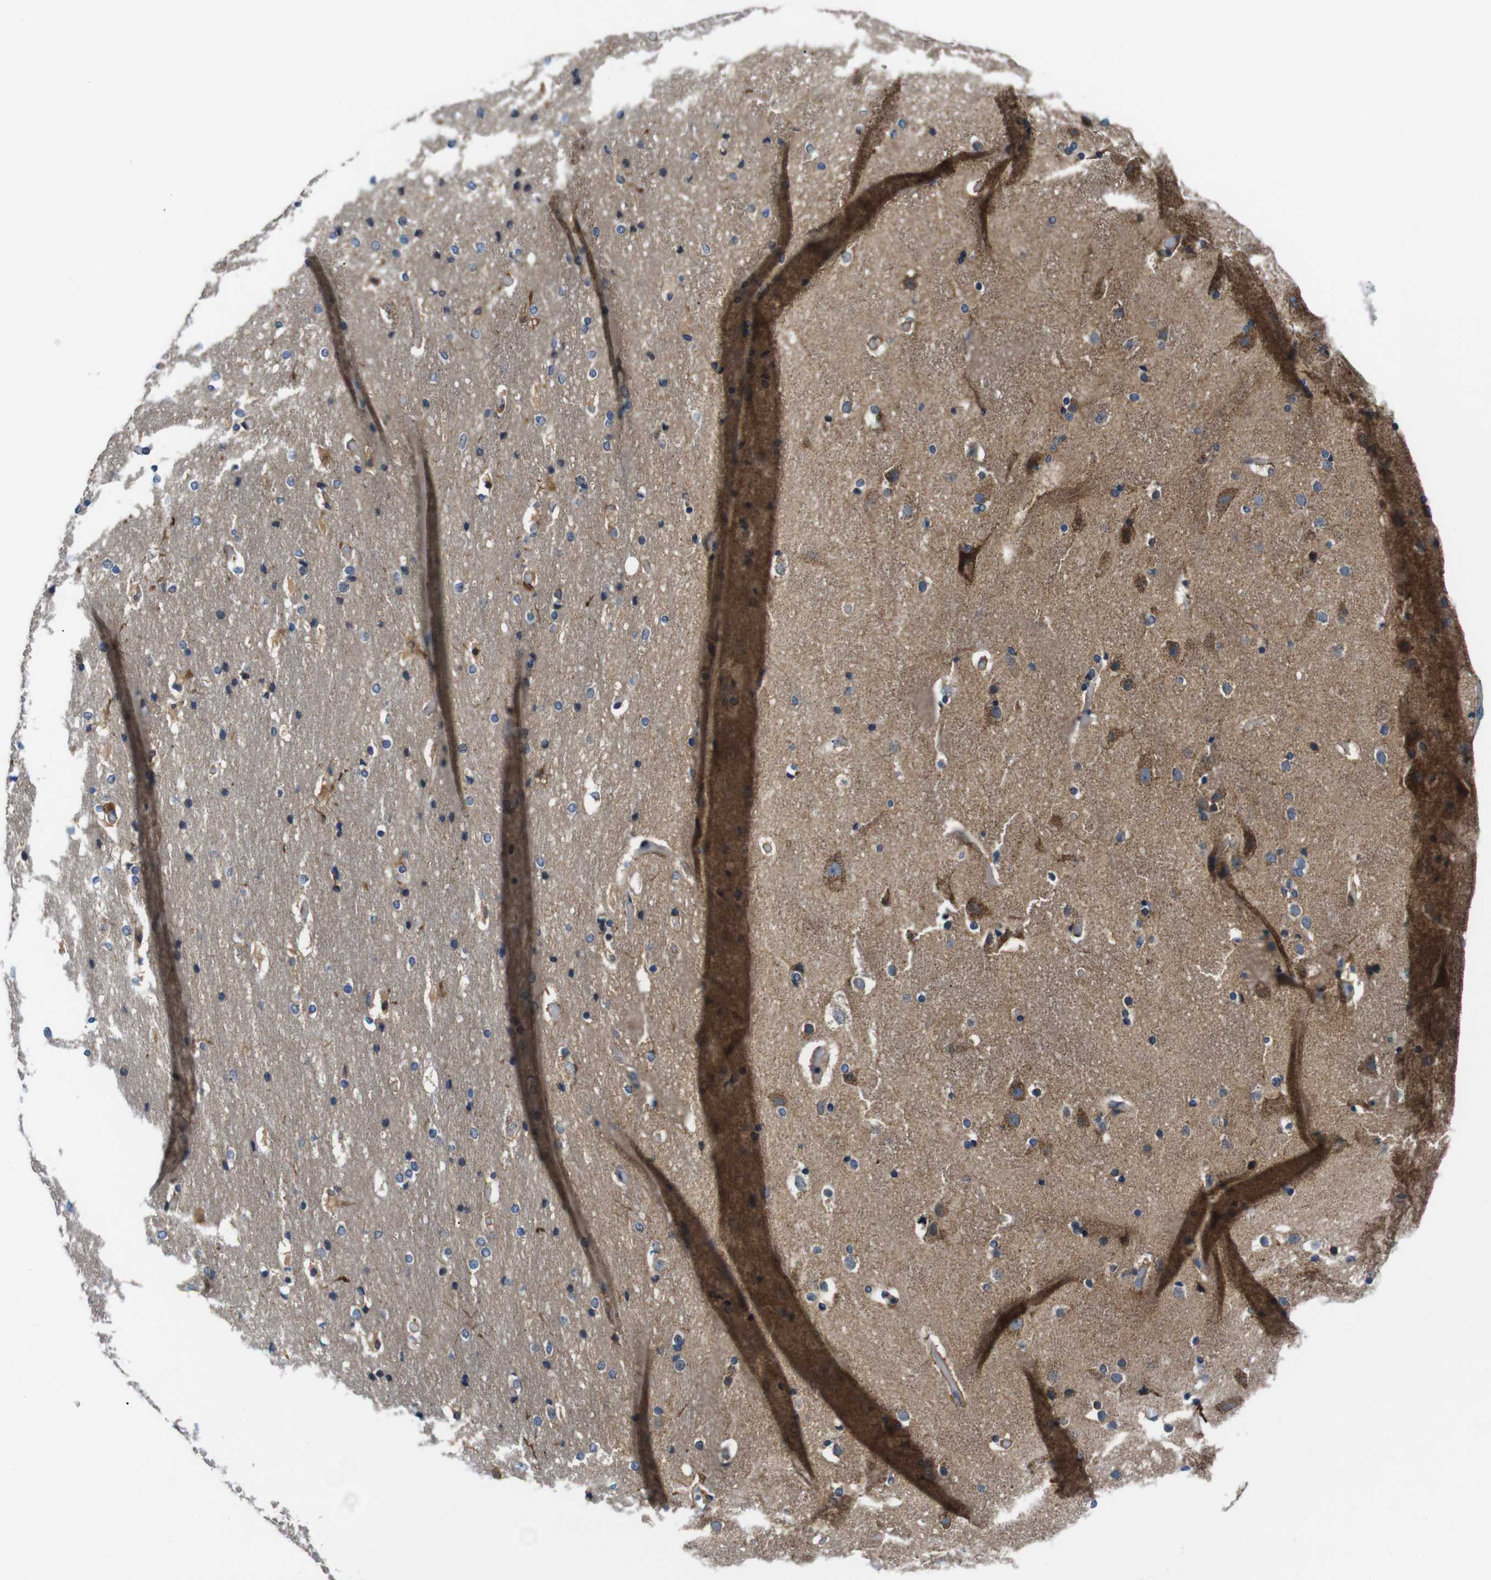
{"staining": {"intensity": "negative", "quantity": "none", "location": "none"}, "tissue": "cerebral cortex", "cell_type": "Endothelial cells", "image_type": "normal", "snomed": [{"axis": "morphology", "description": "Normal tissue, NOS"}, {"axis": "topography", "description": "Cerebral cortex"}], "caption": "IHC image of unremarkable cerebral cortex: cerebral cortex stained with DAB (3,3'-diaminobenzidine) demonstrates no significant protein staining in endothelial cells.", "gene": "JAK1", "patient": {"sex": "male", "age": 57}}